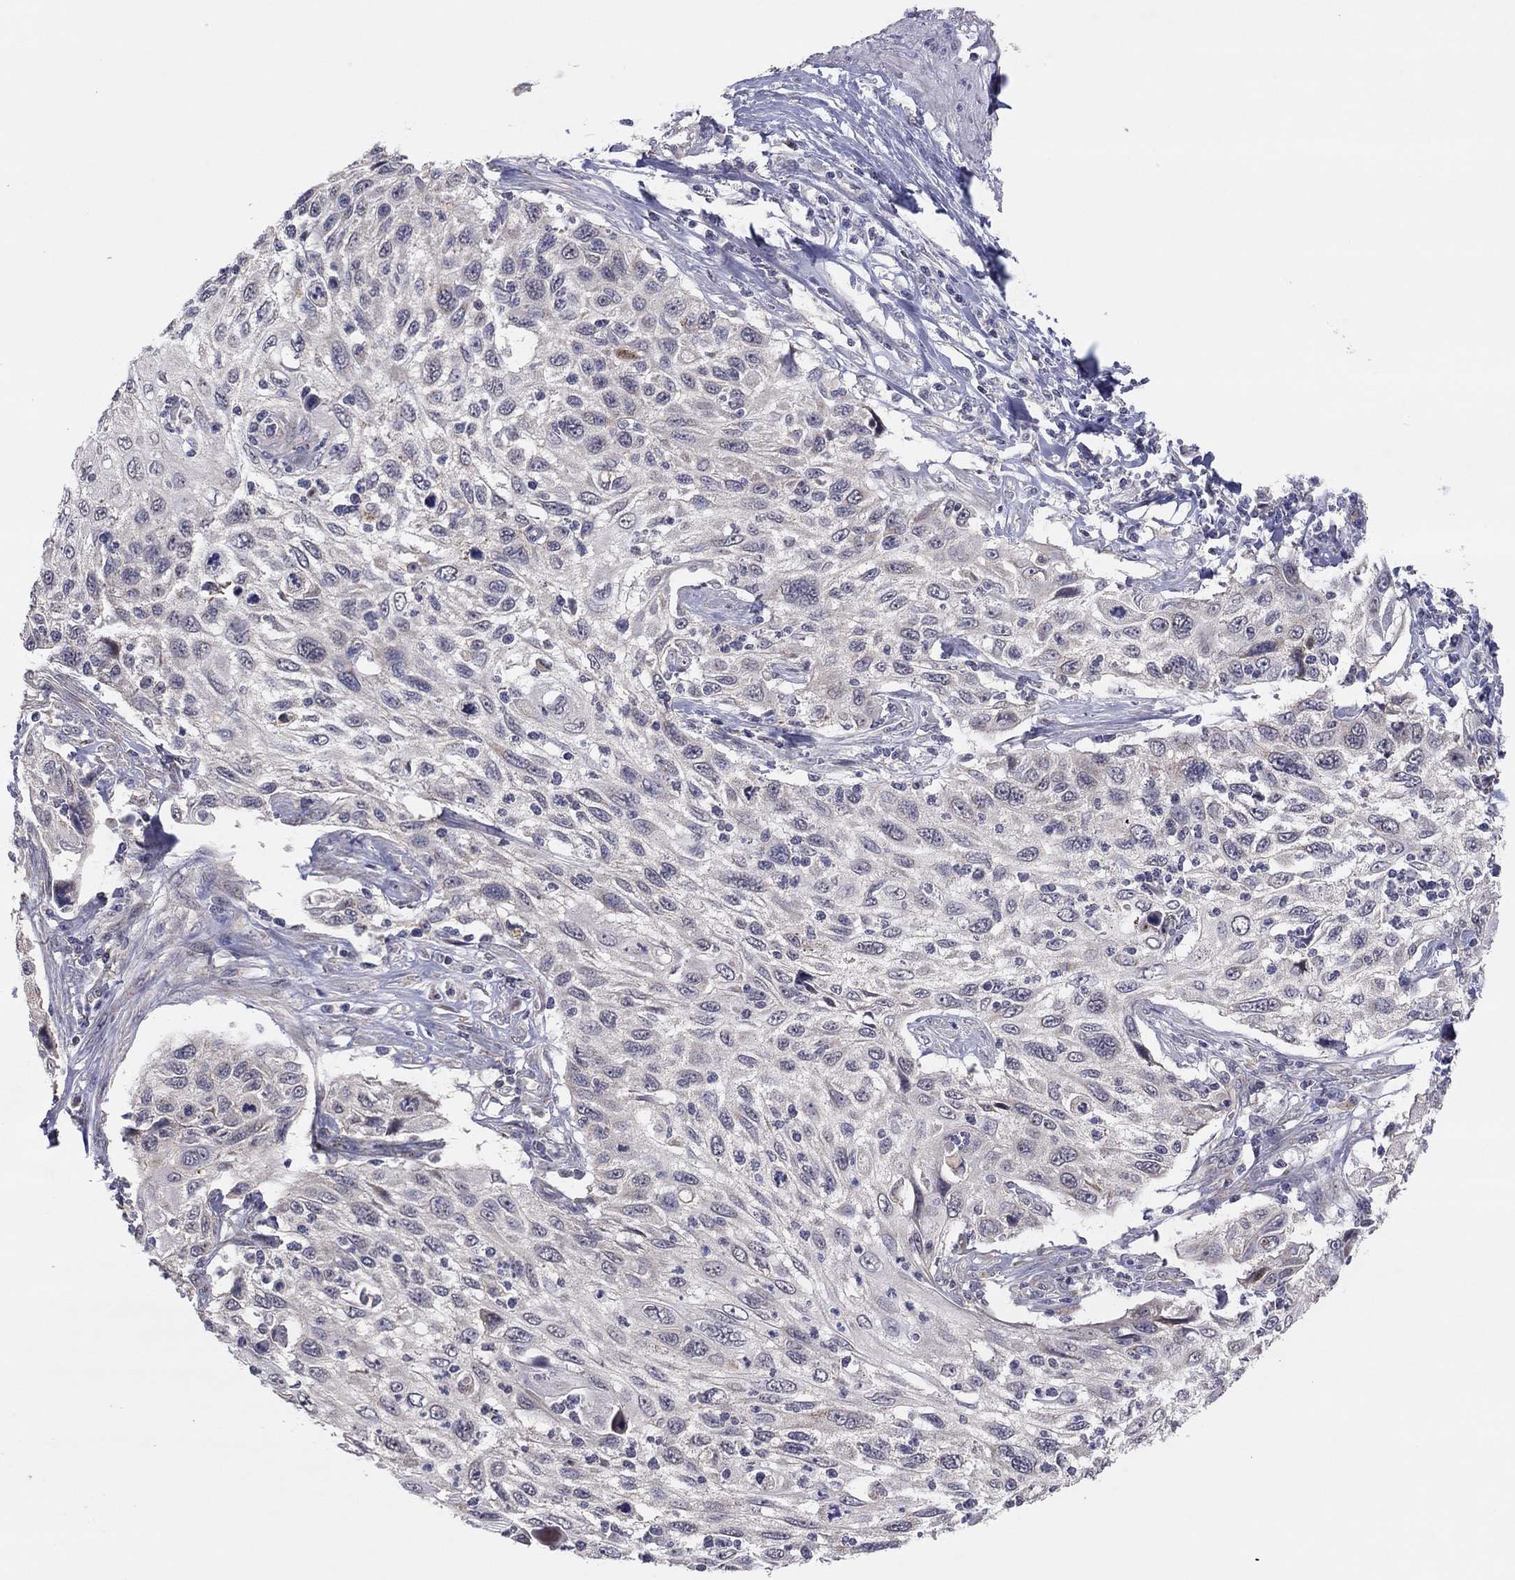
{"staining": {"intensity": "negative", "quantity": "none", "location": "none"}, "tissue": "cervical cancer", "cell_type": "Tumor cells", "image_type": "cancer", "snomed": [{"axis": "morphology", "description": "Squamous cell carcinoma, NOS"}, {"axis": "topography", "description": "Cervix"}], "caption": "There is no significant positivity in tumor cells of cervical cancer (squamous cell carcinoma).", "gene": "CRACDL", "patient": {"sex": "female", "age": 70}}